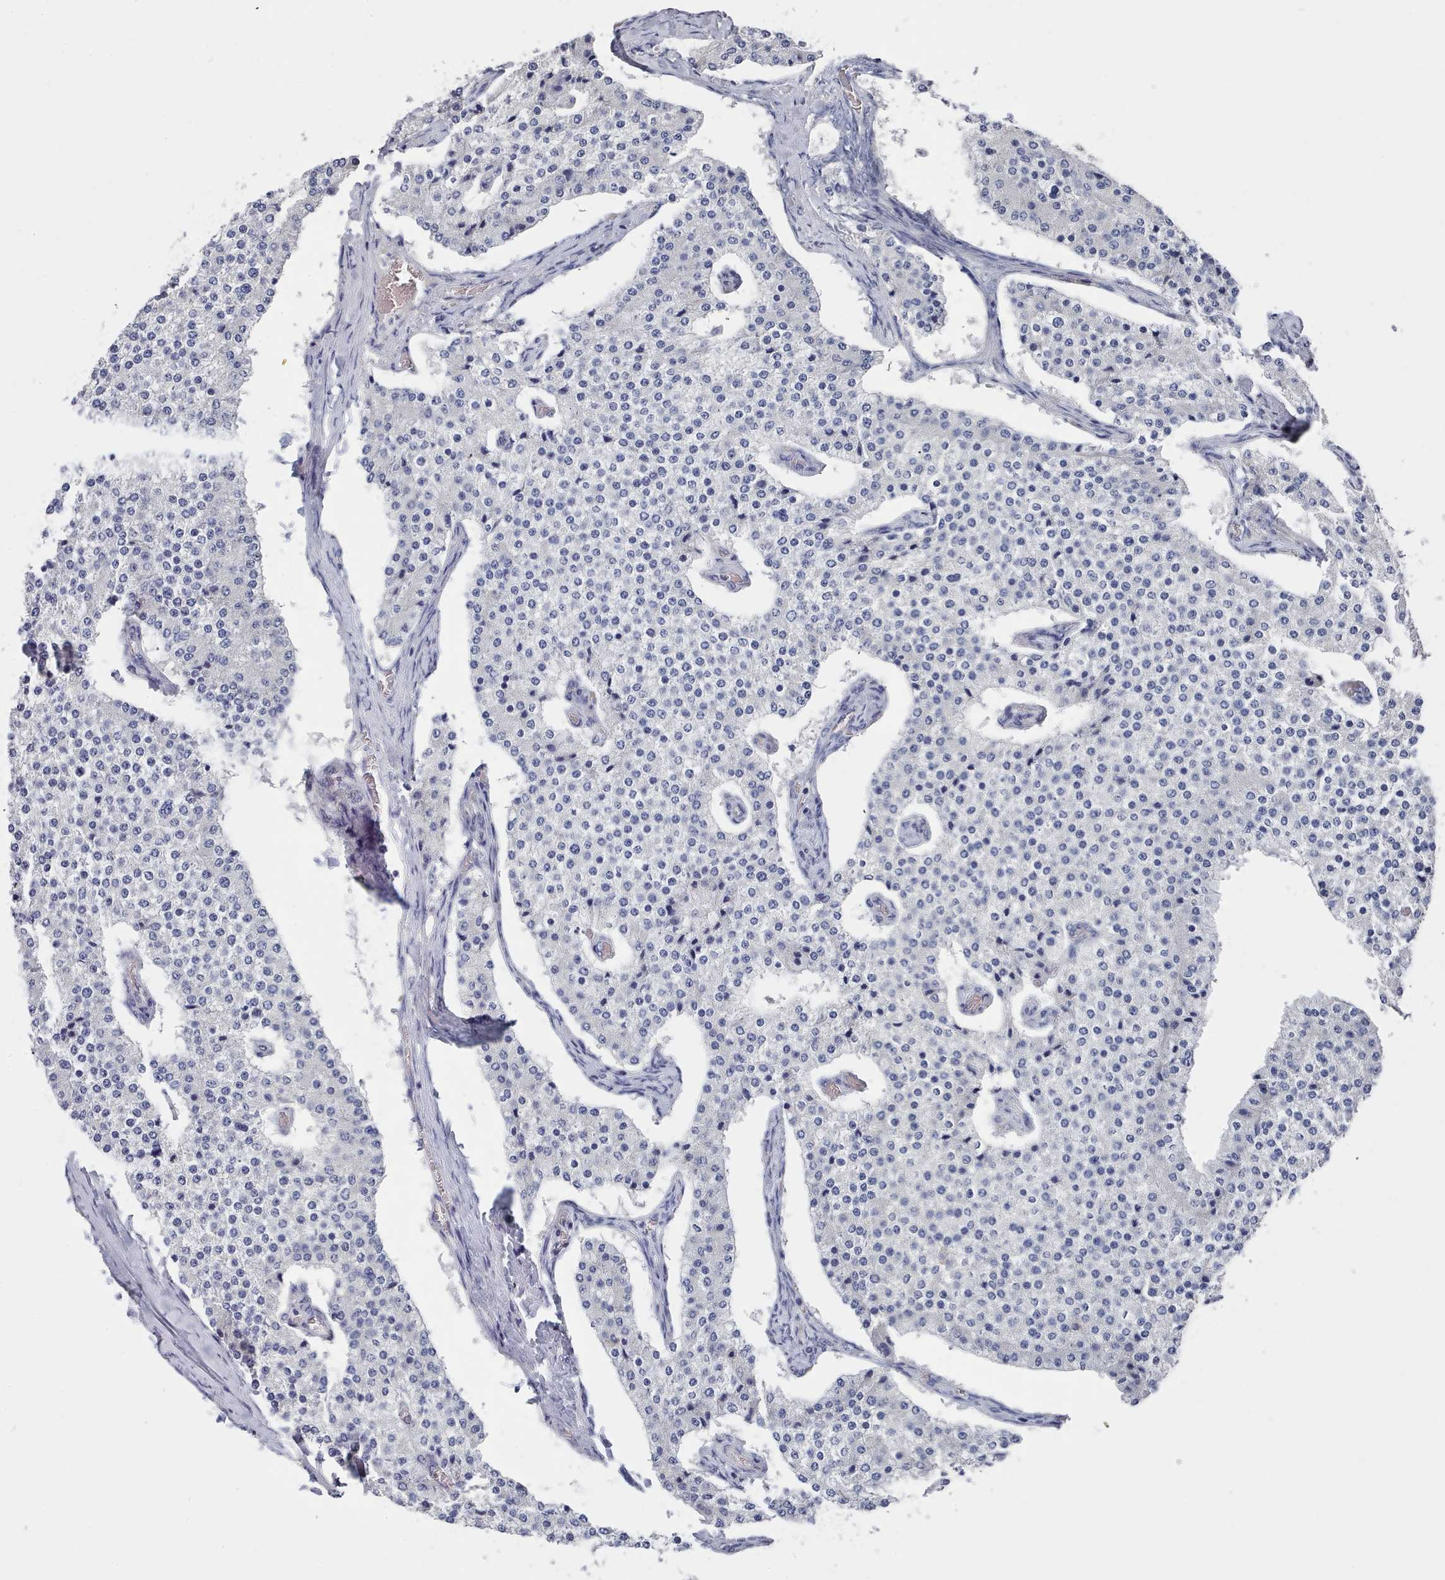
{"staining": {"intensity": "negative", "quantity": "none", "location": "none"}, "tissue": "carcinoid", "cell_type": "Tumor cells", "image_type": "cancer", "snomed": [{"axis": "morphology", "description": "Carcinoid, malignant, NOS"}, {"axis": "topography", "description": "Colon"}], "caption": "Immunohistochemical staining of human carcinoid reveals no significant staining in tumor cells. (Stains: DAB (3,3'-diaminobenzidine) IHC with hematoxylin counter stain, Microscopy: brightfield microscopy at high magnification).", "gene": "ACAD11", "patient": {"sex": "female", "age": 52}}